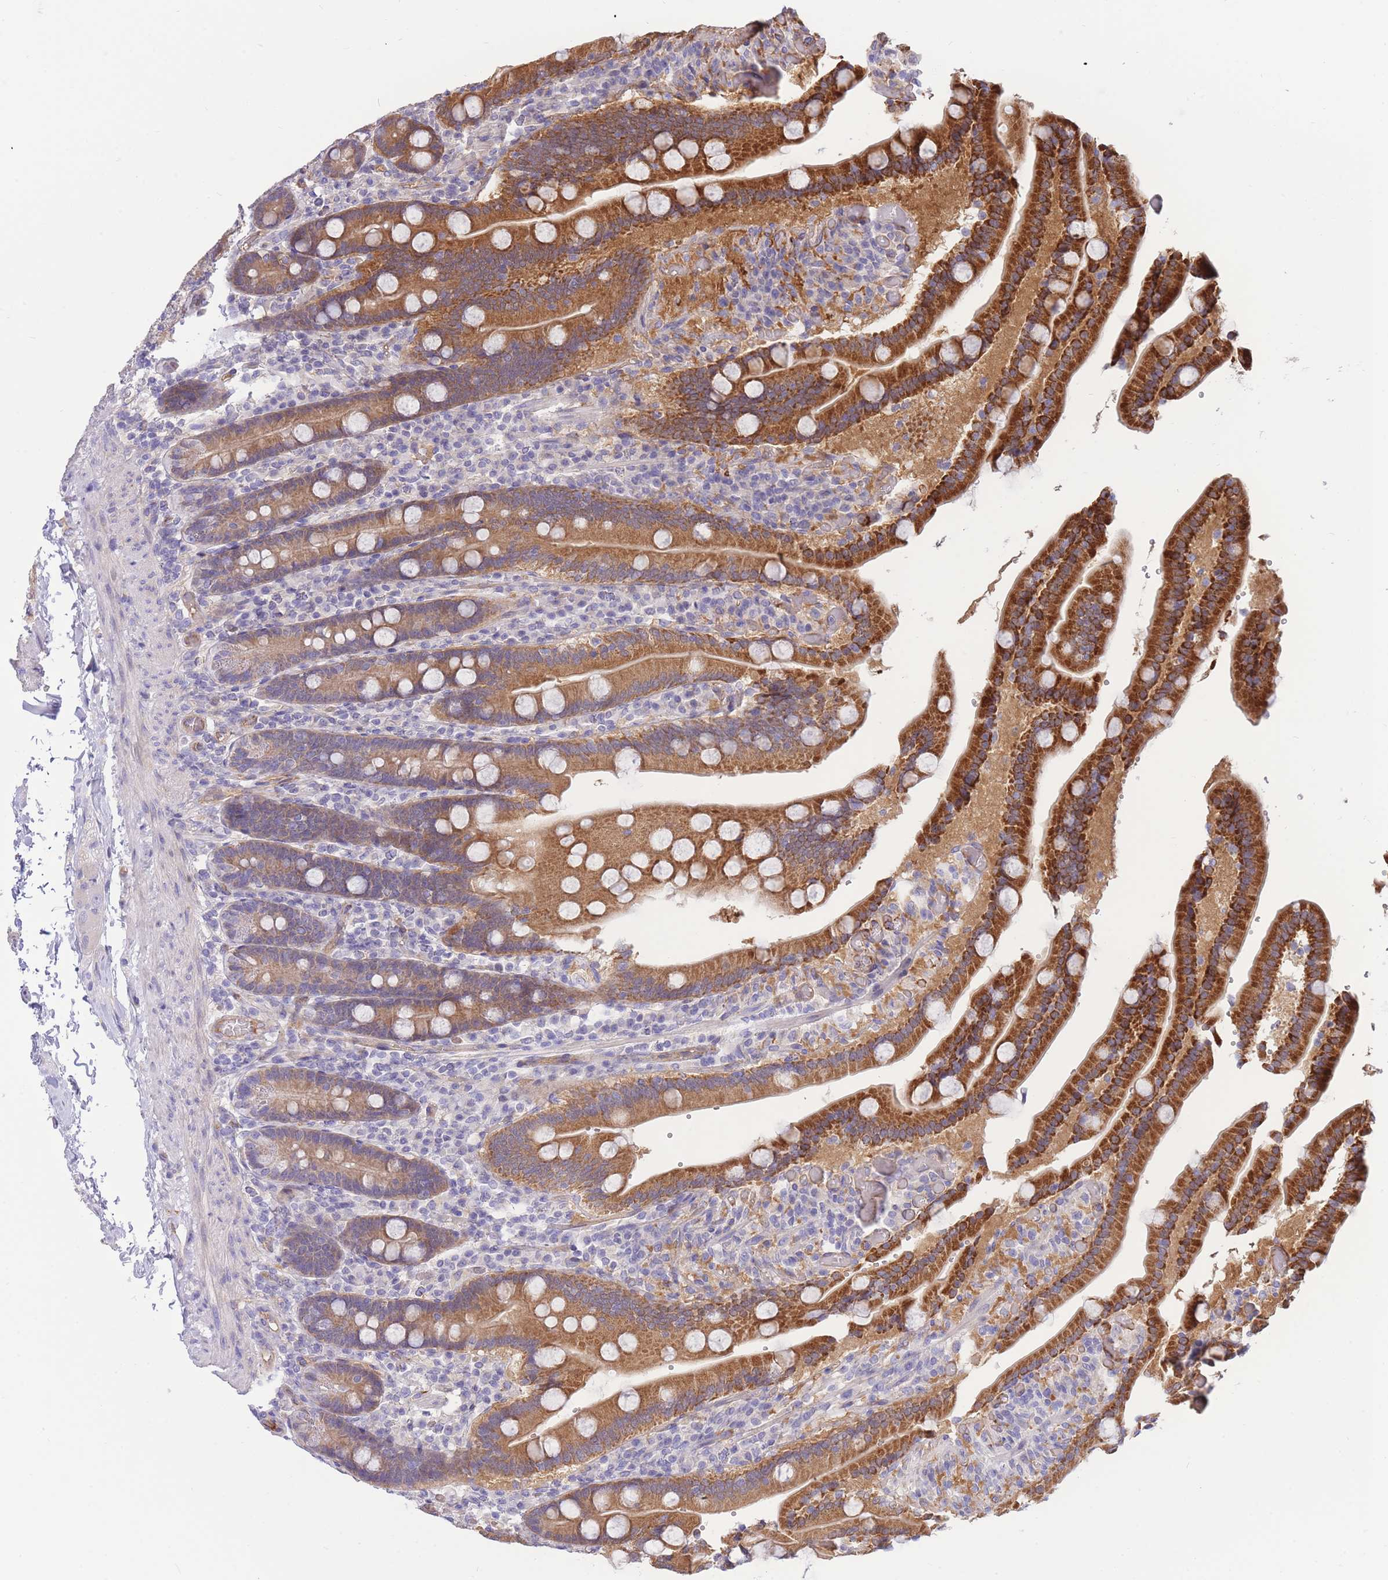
{"staining": {"intensity": "strong", "quantity": "25%-75%", "location": "cytoplasmic/membranous"}, "tissue": "duodenum", "cell_type": "Glandular cells", "image_type": "normal", "snomed": [{"axis": "morphology", "description": "Normal tissue, NOS"}, {"axis": "topography", "description": "Duodenum"}], "caption": "Protein expression analysis of benign human duodenum reveals strong cytoplasmic/membranous expression in about 25%-75% of glandular cells. (DAB (3,3'-diaminobenzidine) IHC, brown staining for protein, blue staining for nuclei).", "gene": "SULT1A1", "patient": {"sex": "female", "age": 62}}